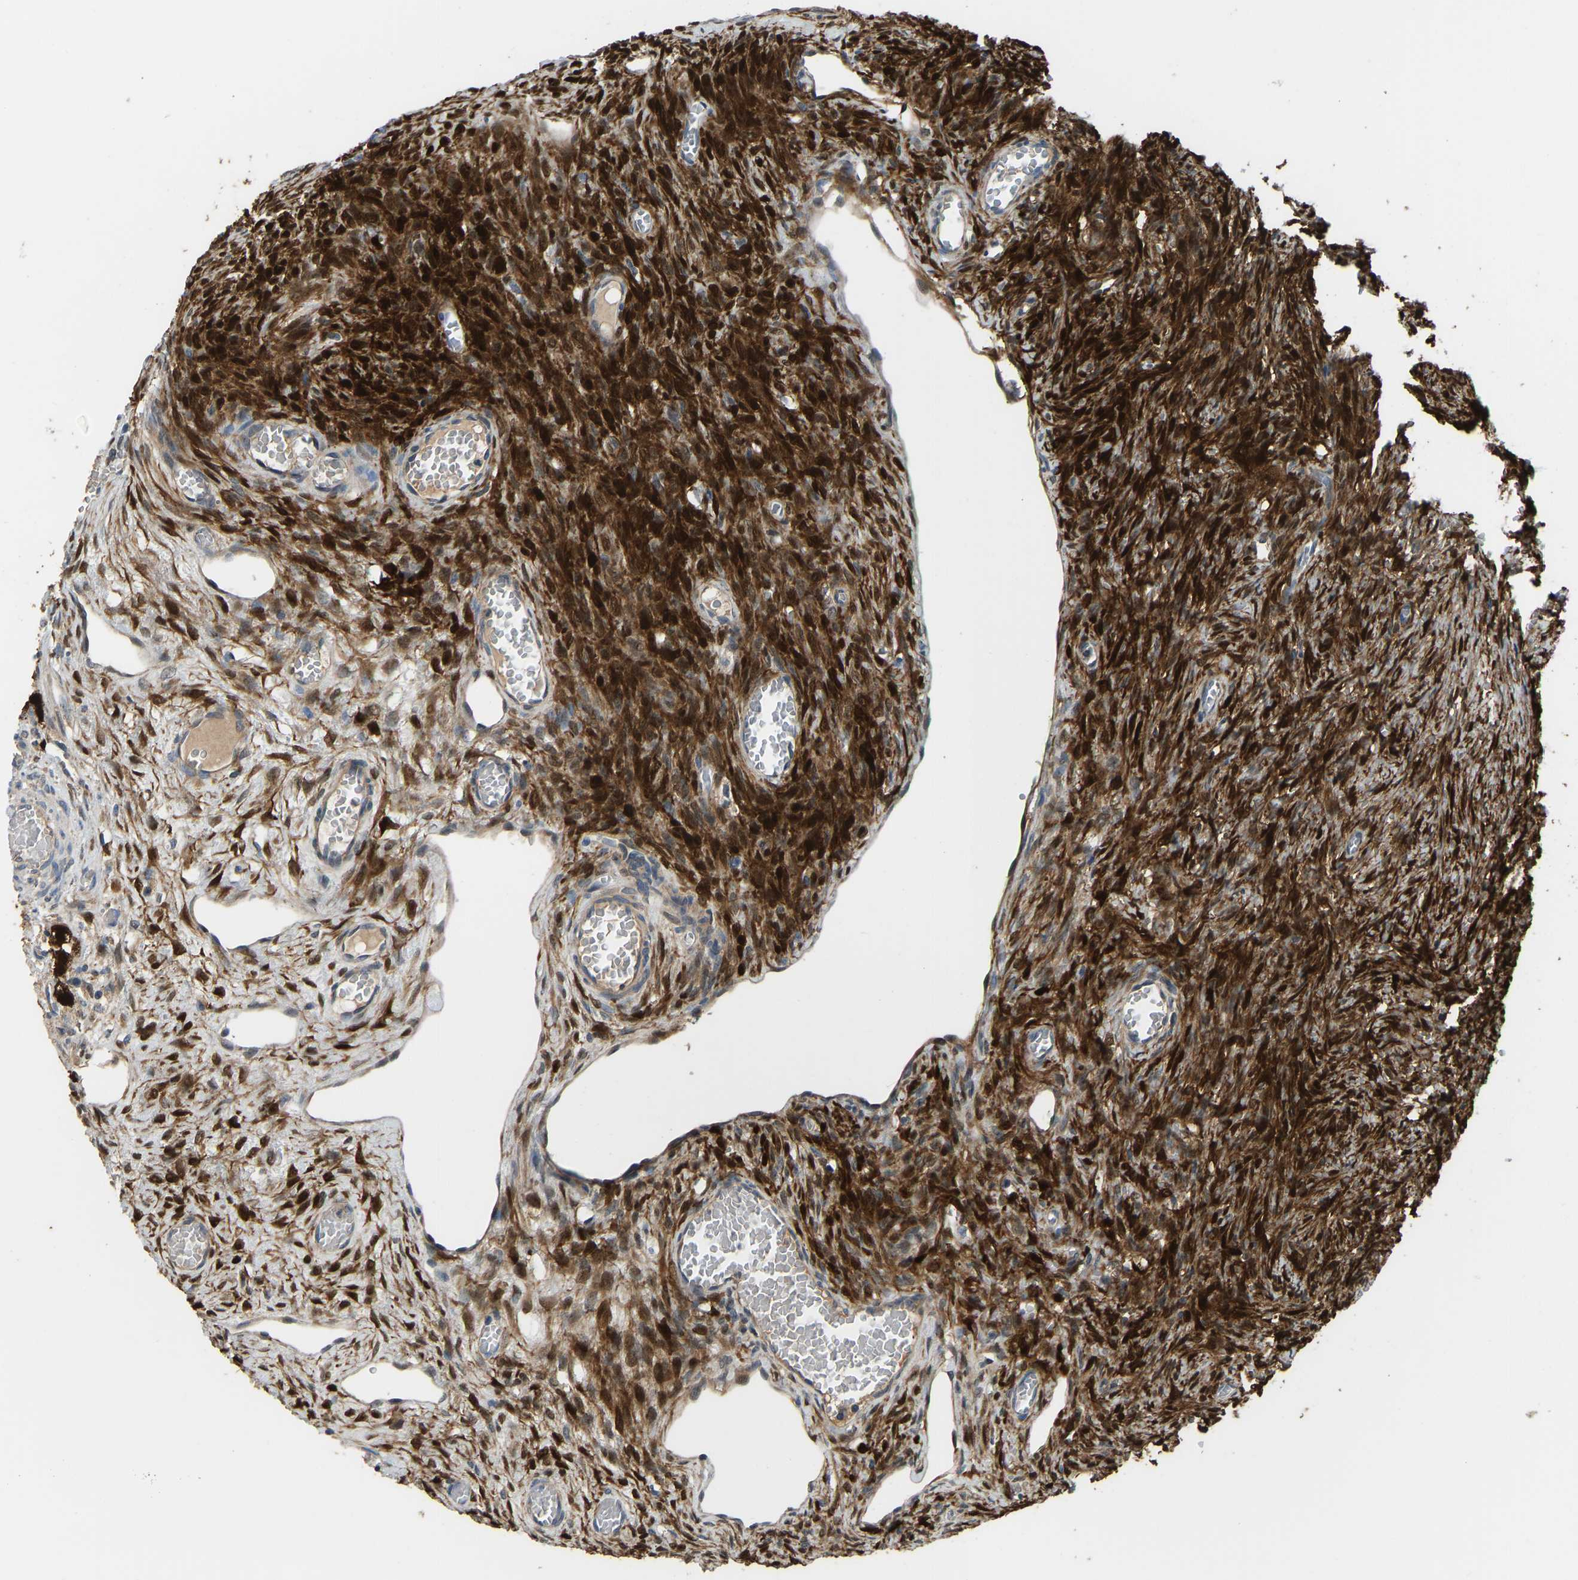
{"staining": {"intensity": "strong", "quantity": ">75%", "location": "cytoplasmic/membranous"}, "tissue": "ovary", "cell_type": "Ovarian stroma cells", "image_type": "normal", "snomed": [{"axis": "morphology", "description": "Normal tissue, NOS"}, {"axis": "topography", "description": "Ovary"}], "caption": "Protein staining of benign ovary displays strong cytoplasmic/membranous positivity in about >75% of ovarian stroma cells.", "gene": "RBP1", "patient": {"sex": "female", "age": 27}}